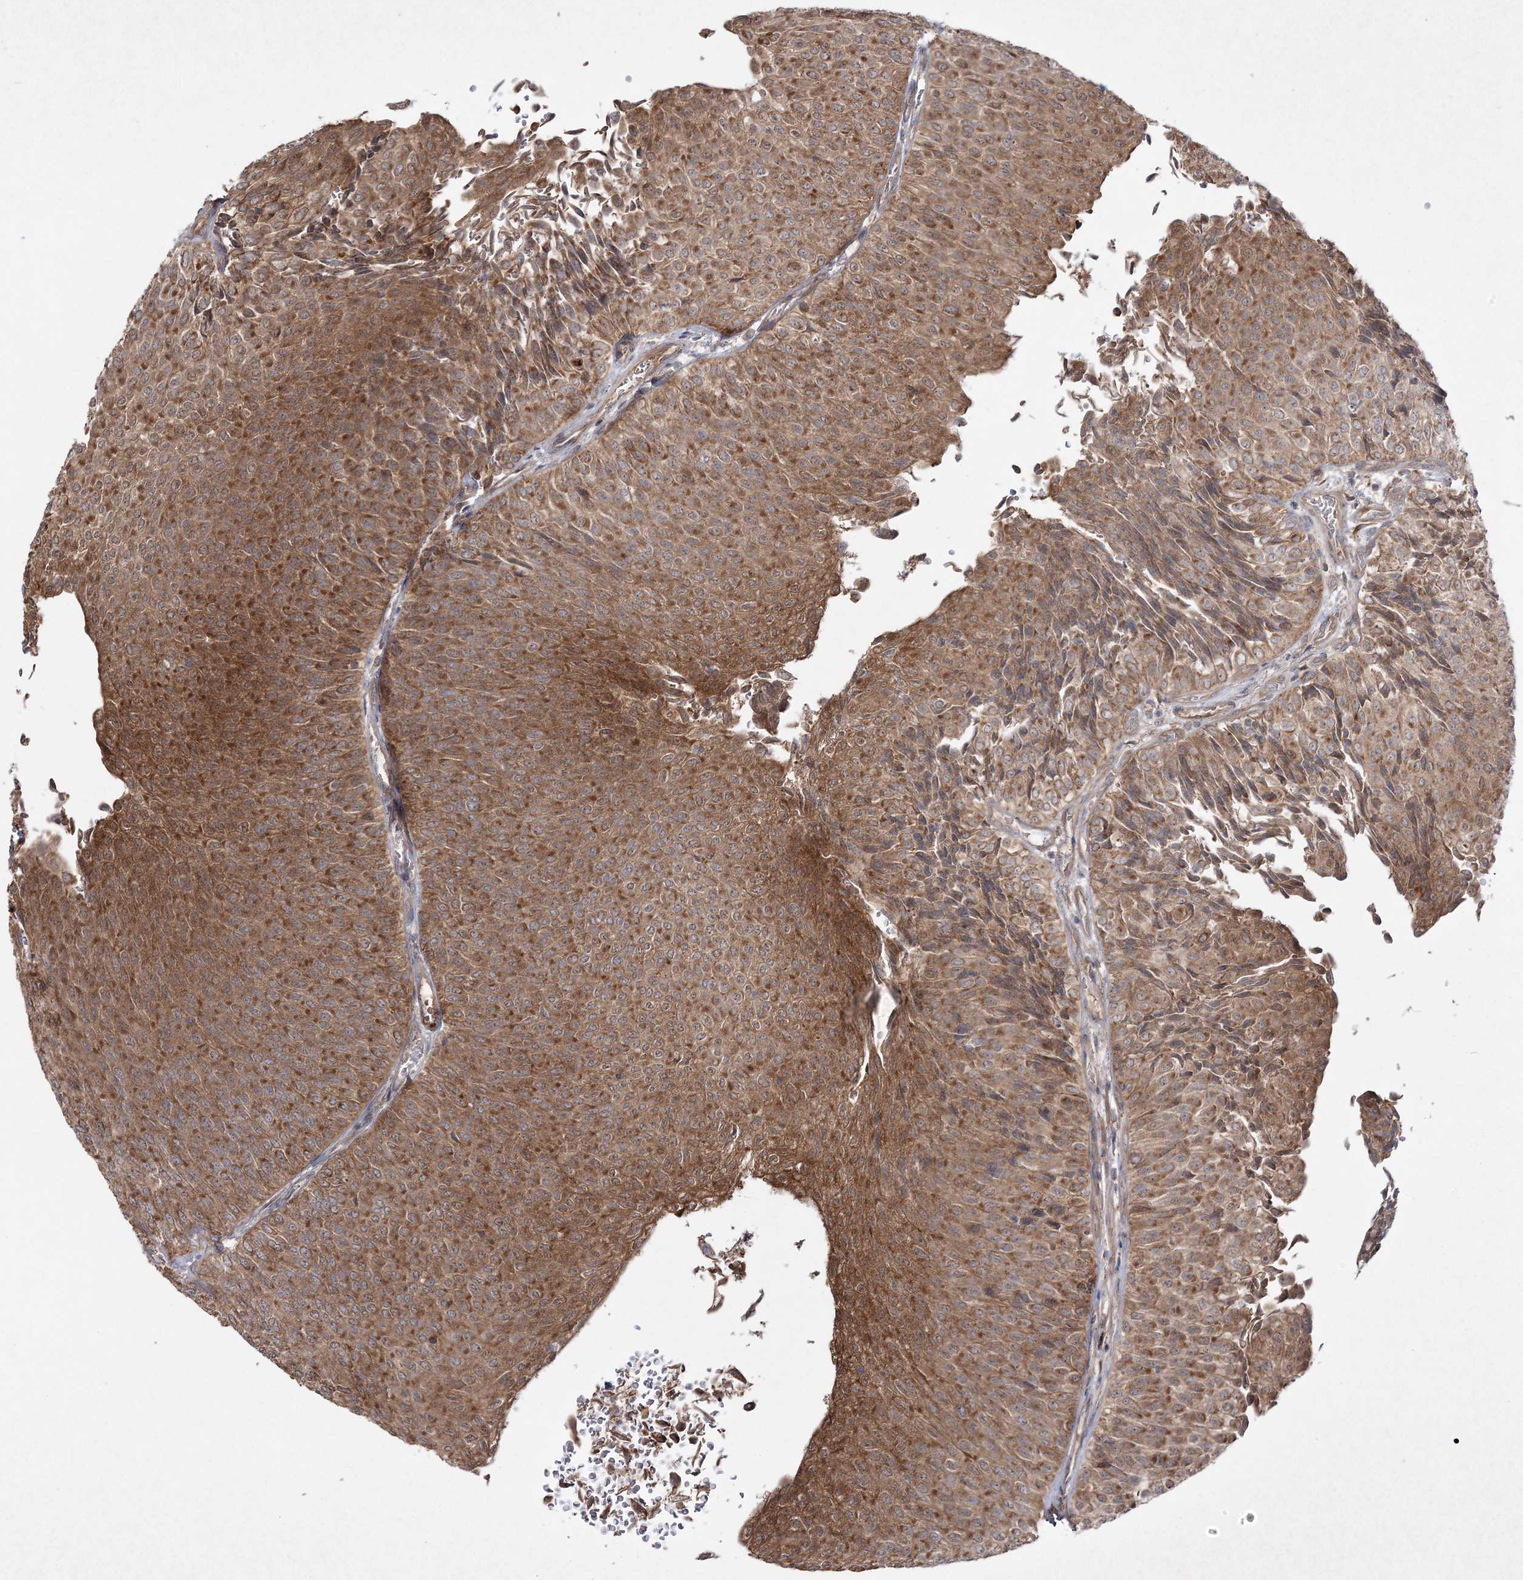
{"staining": {"intensity": "moderate", "quantity": ">75%", "location": "cytoplasmic/membranous"}, "tissue": "urothelial cancer", "cell_type": "Tumor cells", "image_type": "cancer", "snomed": [{"axis": "morphology", "description": "Urothelial carcinoma, Low grade"}, {"axis": "topography", "description": "Urinary bladder"}], "caption": "High-power microscopy captured an immunohistochemistry histopathology image of low-grade urothelial carcinoma, revealing moderate cytoplasmic/membranous staining in approximately >75% of tumor cells.", "gene": "MOCS2", "patient": {"sex": "male", "age": 78}}